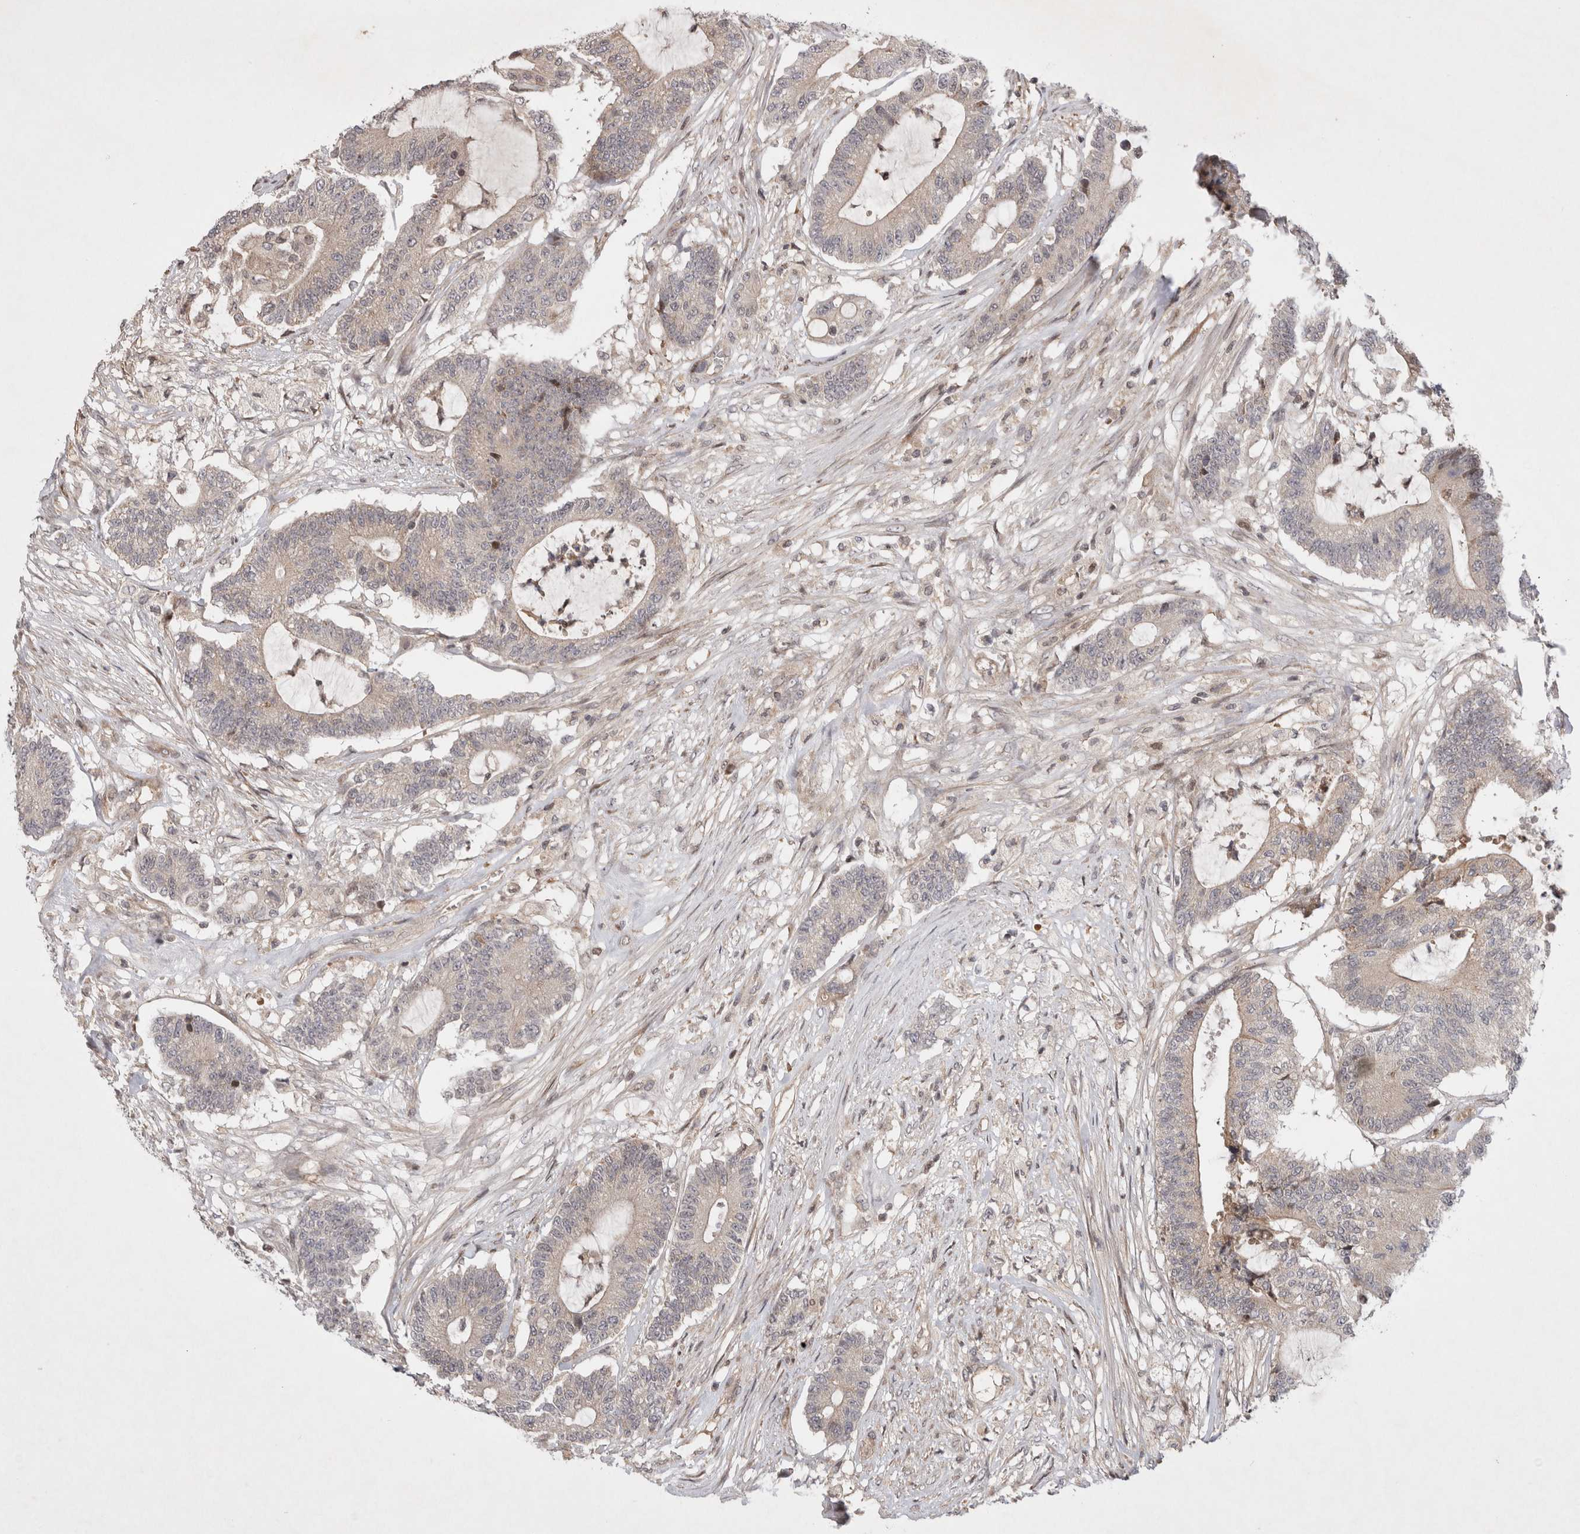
{"staining": {"intensity": "weak", "quantity": "25%-75%", "location": "cytoplasmic/membranous"}, "tissue": "colorectal cancer", "cell_type": "Tumor cells", "image_type": "cancer", "snomed": [{"axis": "morphology", "description": "Adenocarcinoma, NOS"}, {"axis": "topography", "description": "Colon"}], "caption": "Immunohistochemical staining of colorectal cancer (adenocarcinoma) shows low levels of weak cytoplasmic/membranous protein expression in approximately 25%-75% of tumor cells.", "gene": "EIF2AK1", "patient": {"sex": "female", "age": 84}}